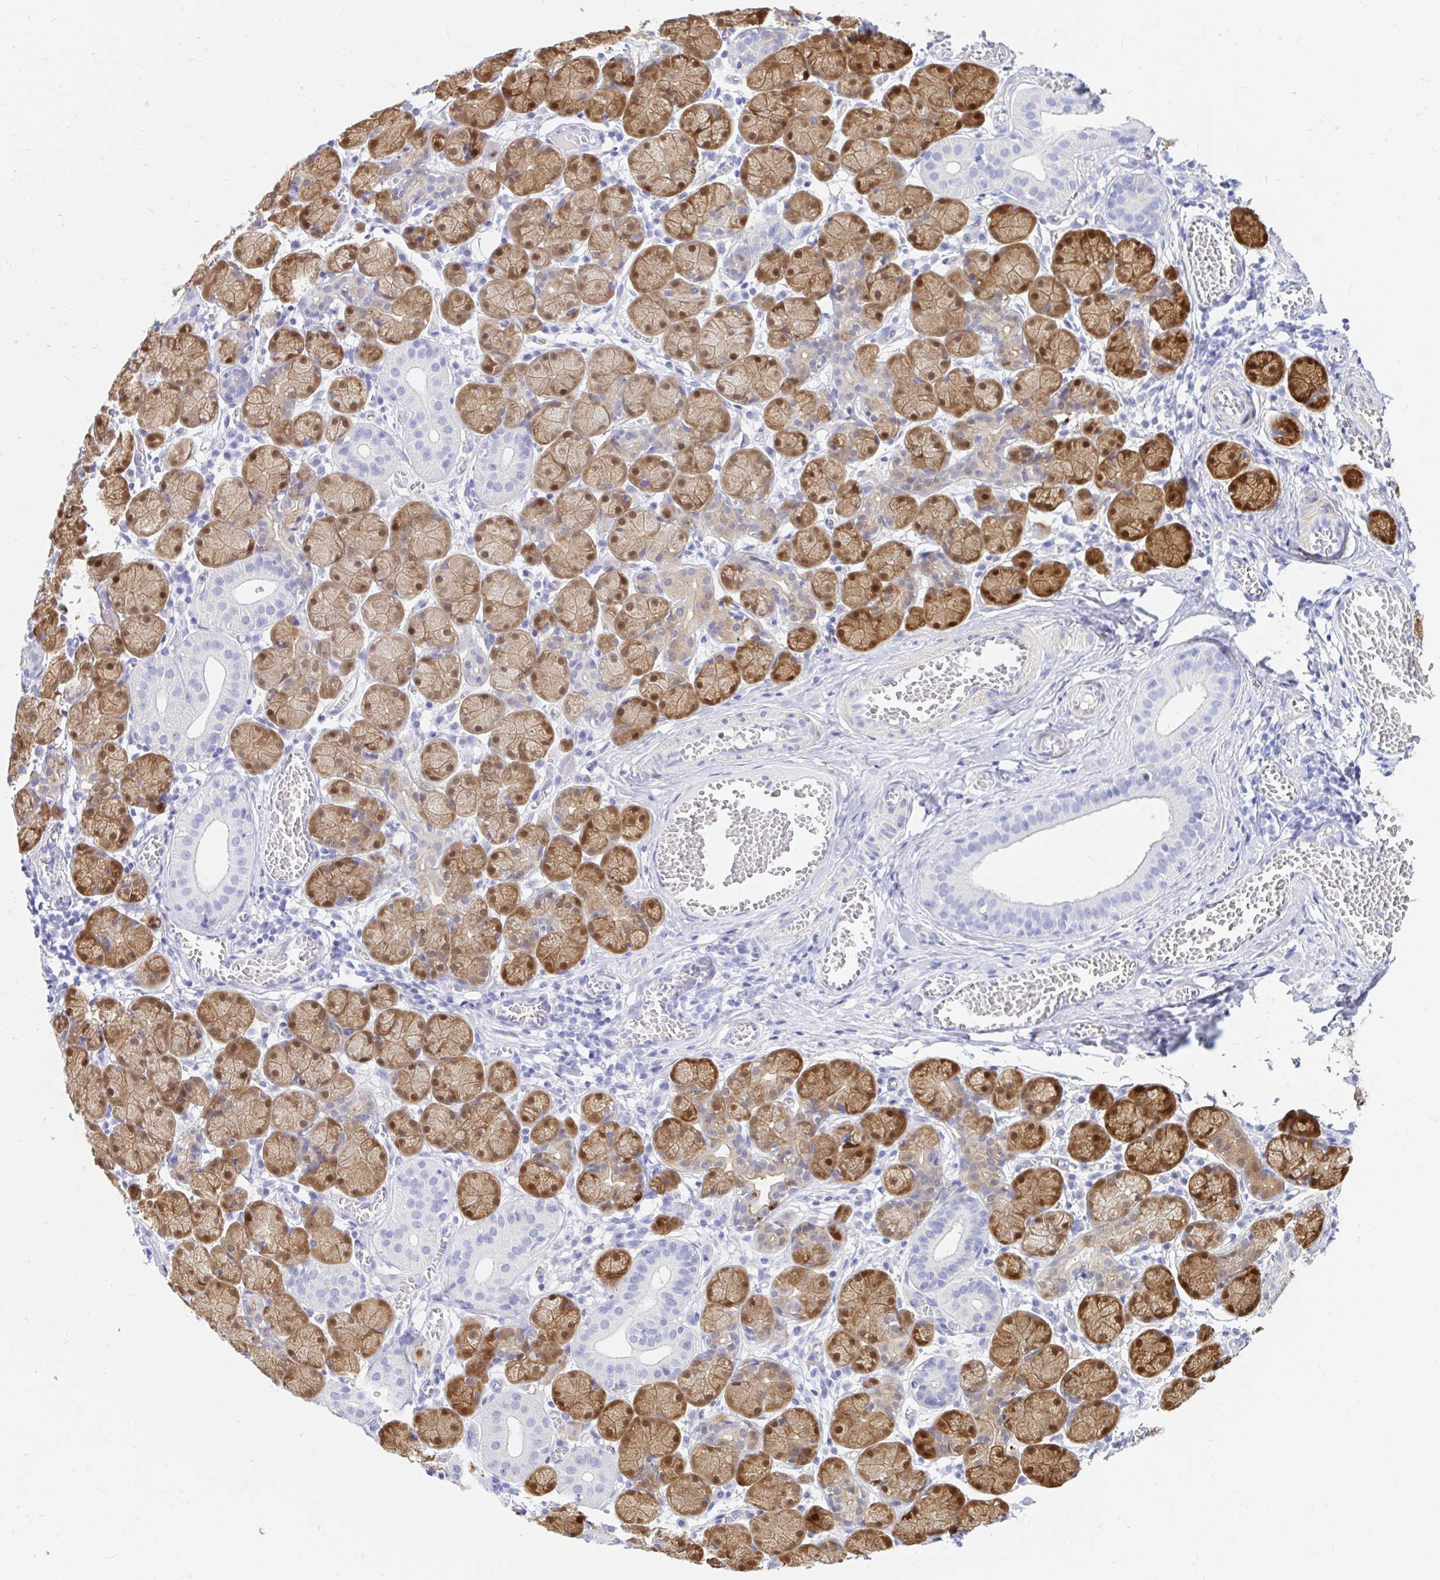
{"staining": {"intensity": "moderate", "quantity": "25%-75%", "location": "cytoplasmic/membranous,nuclear"}, "tissue": "salivary gland", "cell_type": "Glandular cells", "image_type": "normal", "snomed": [{"axis": "morphology", "description": "Normal tissue, NOS"}, {"axis": "topography", "description": "Salivary gland"}], "caption": "The histopathology image shows immunohistochemical staining of benign salivary gland. There is moderate cytoplasmic/membranous,nuclear expression is present in approximately 25%-75% of glandular cells.", "gene": "PPP1R1B", "patient": {"sex": "female", "age": 24}}